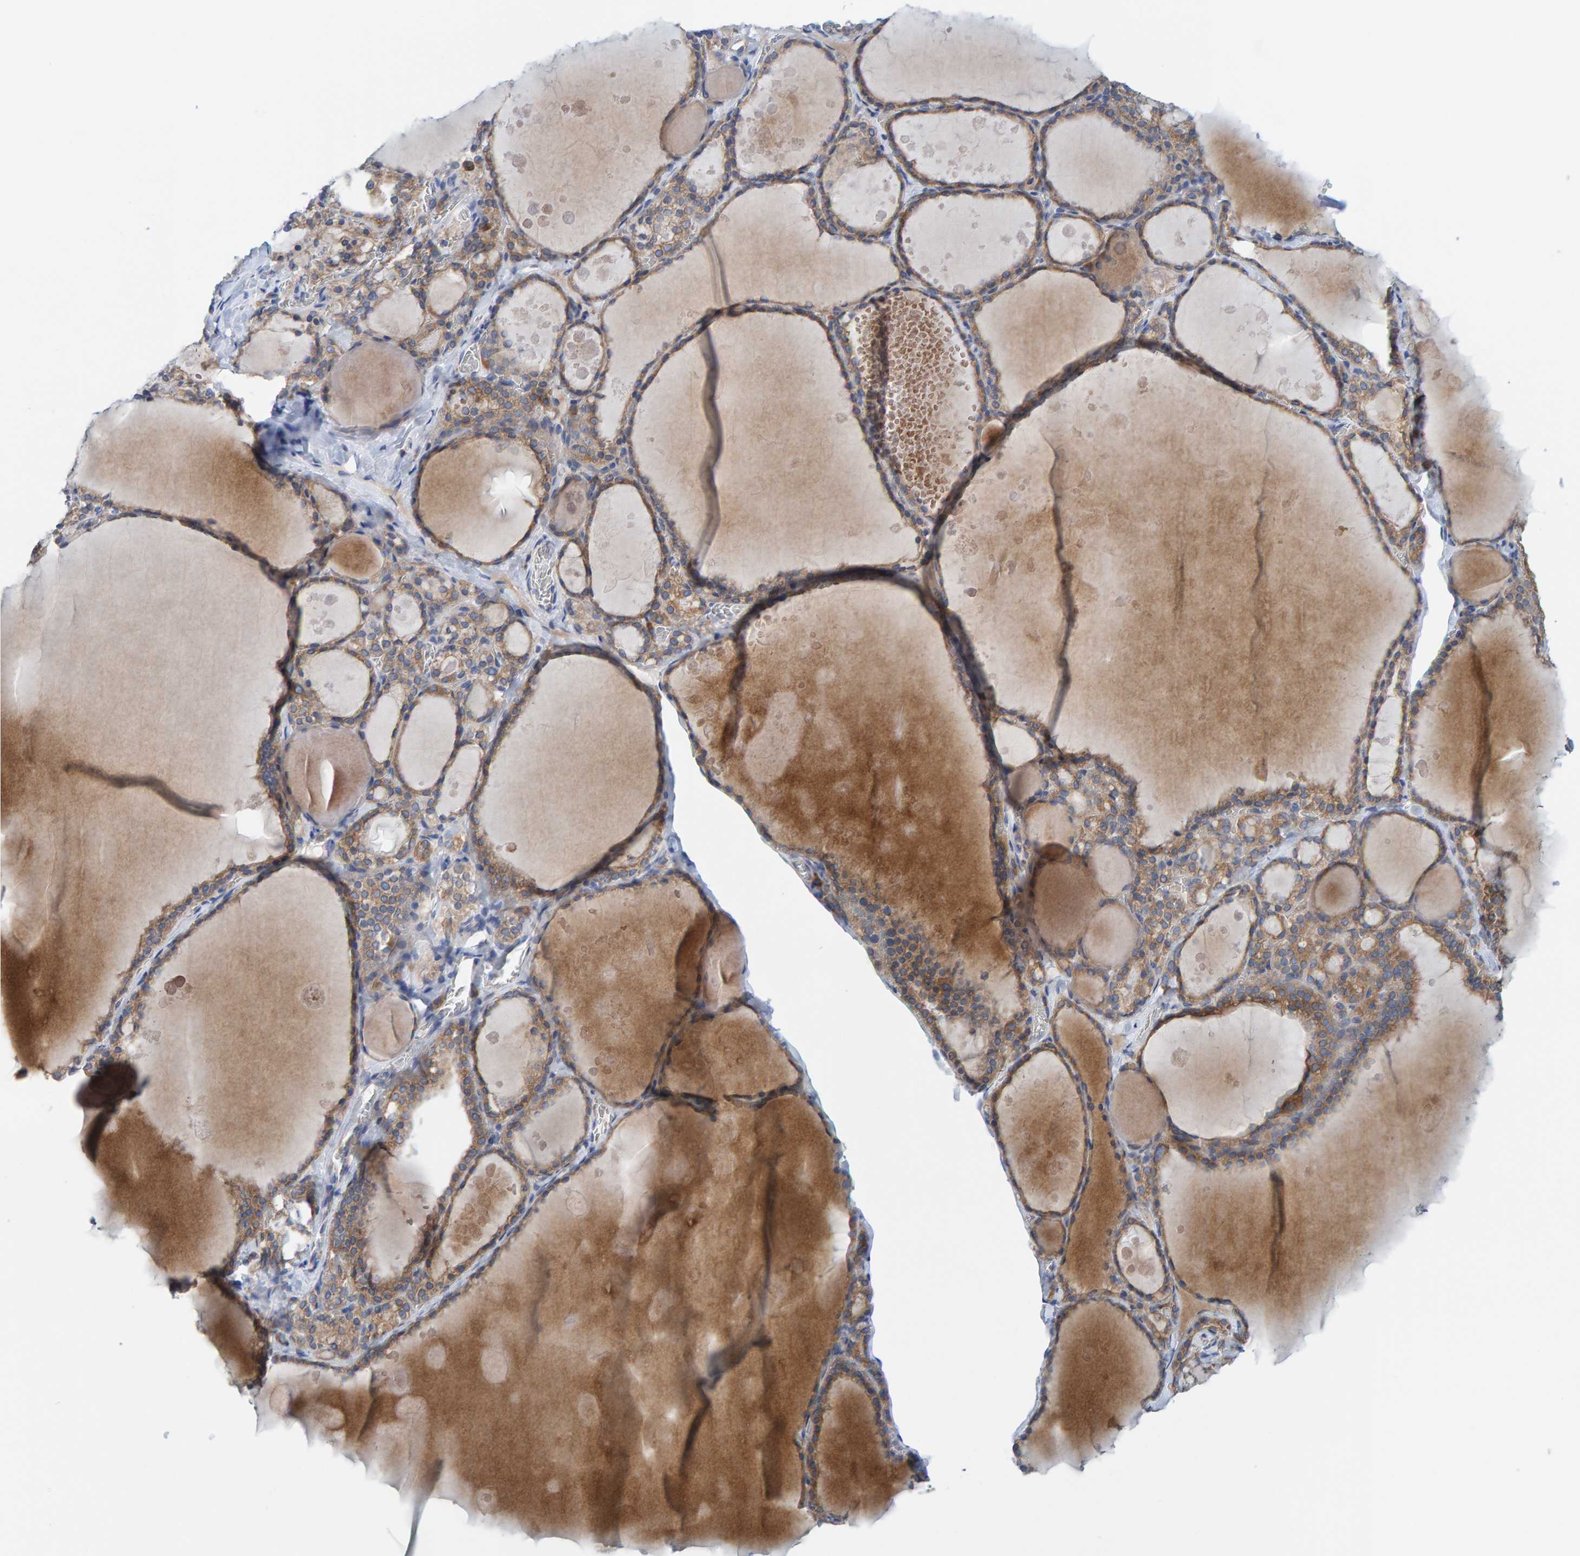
{"staining": {"intensity": "moderate", "quantity": ">75%", "location": "cytoplasmic/membranous"}, "tissue": "thyroid gland", "cell_type": "Glandular cells", "image_type": "normal", "snomed": [{"axis": "morphology", "description": "Normal tissue, NOS"}, {"axis": "topography", "description": "Thyroid gland"}], "caption": "A brown stain shows moderate cytoplasmic/membranous staining of a protein in glandular cells of benign thyroid gland. Ihc stains the protein of interest in brown and the nuclei are stained blue.", "gene": "CDK5RAP3", "patient": {"sex": "male", "age": 56}}